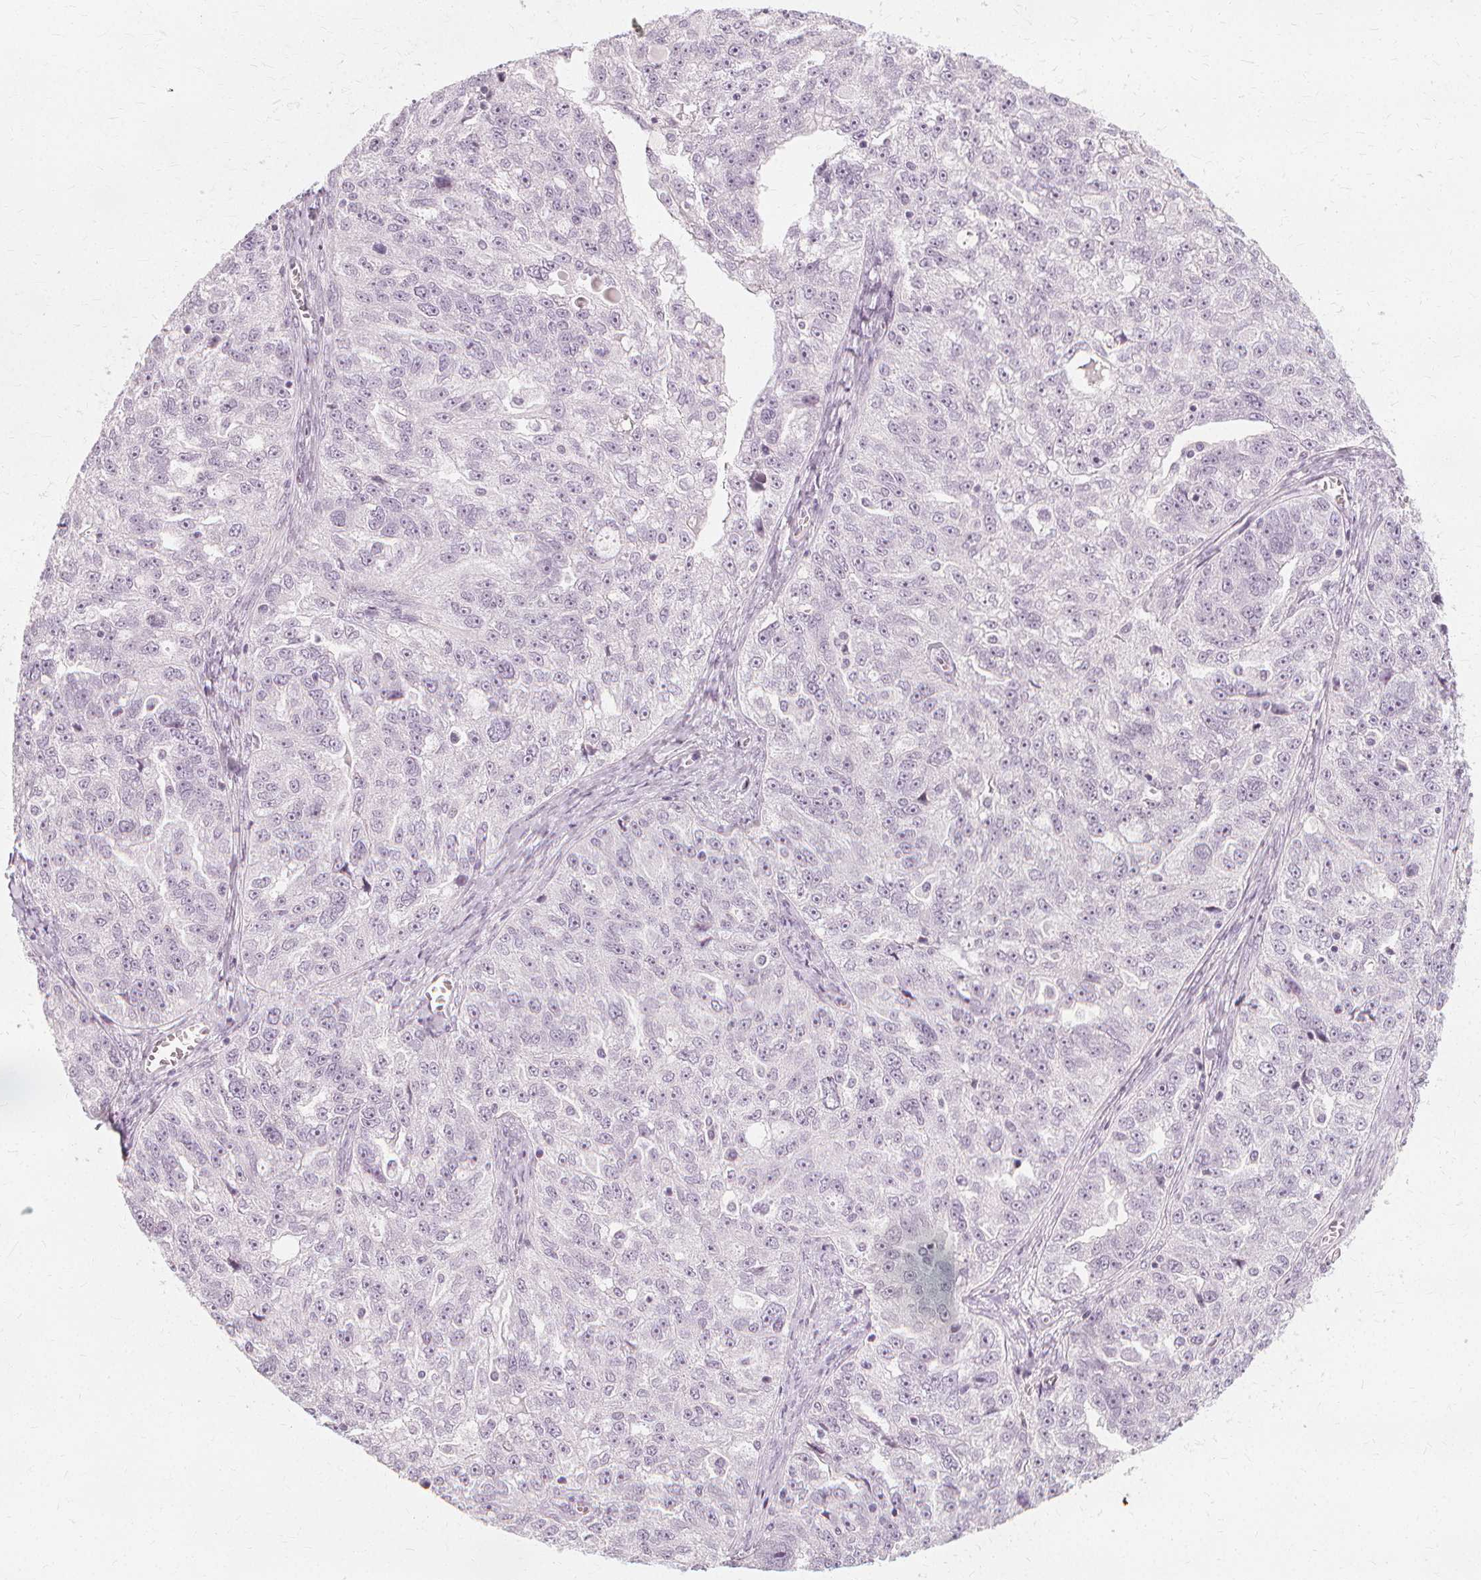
{"staining": {"intensity": "negative", "quantity": "none", "location": "none"}, "tissue": "ovarian cancer", "cell_type": "Tumor cells", "image_type": "cancer", "snomed": [{"axis": "morphology", "description": "Cystadenocarcinoma, serous, NOS"}, {"axis": "topography", "description": "Ovary"}], "caption": "Tumor cells are negative for brown protein staining in ovarian cancer. (DAB immunohistochemistry visualized using brightfield microscopy, high magnification).", "gene": "NXPE1", "patient": {"sex": "female", "age": 51}}